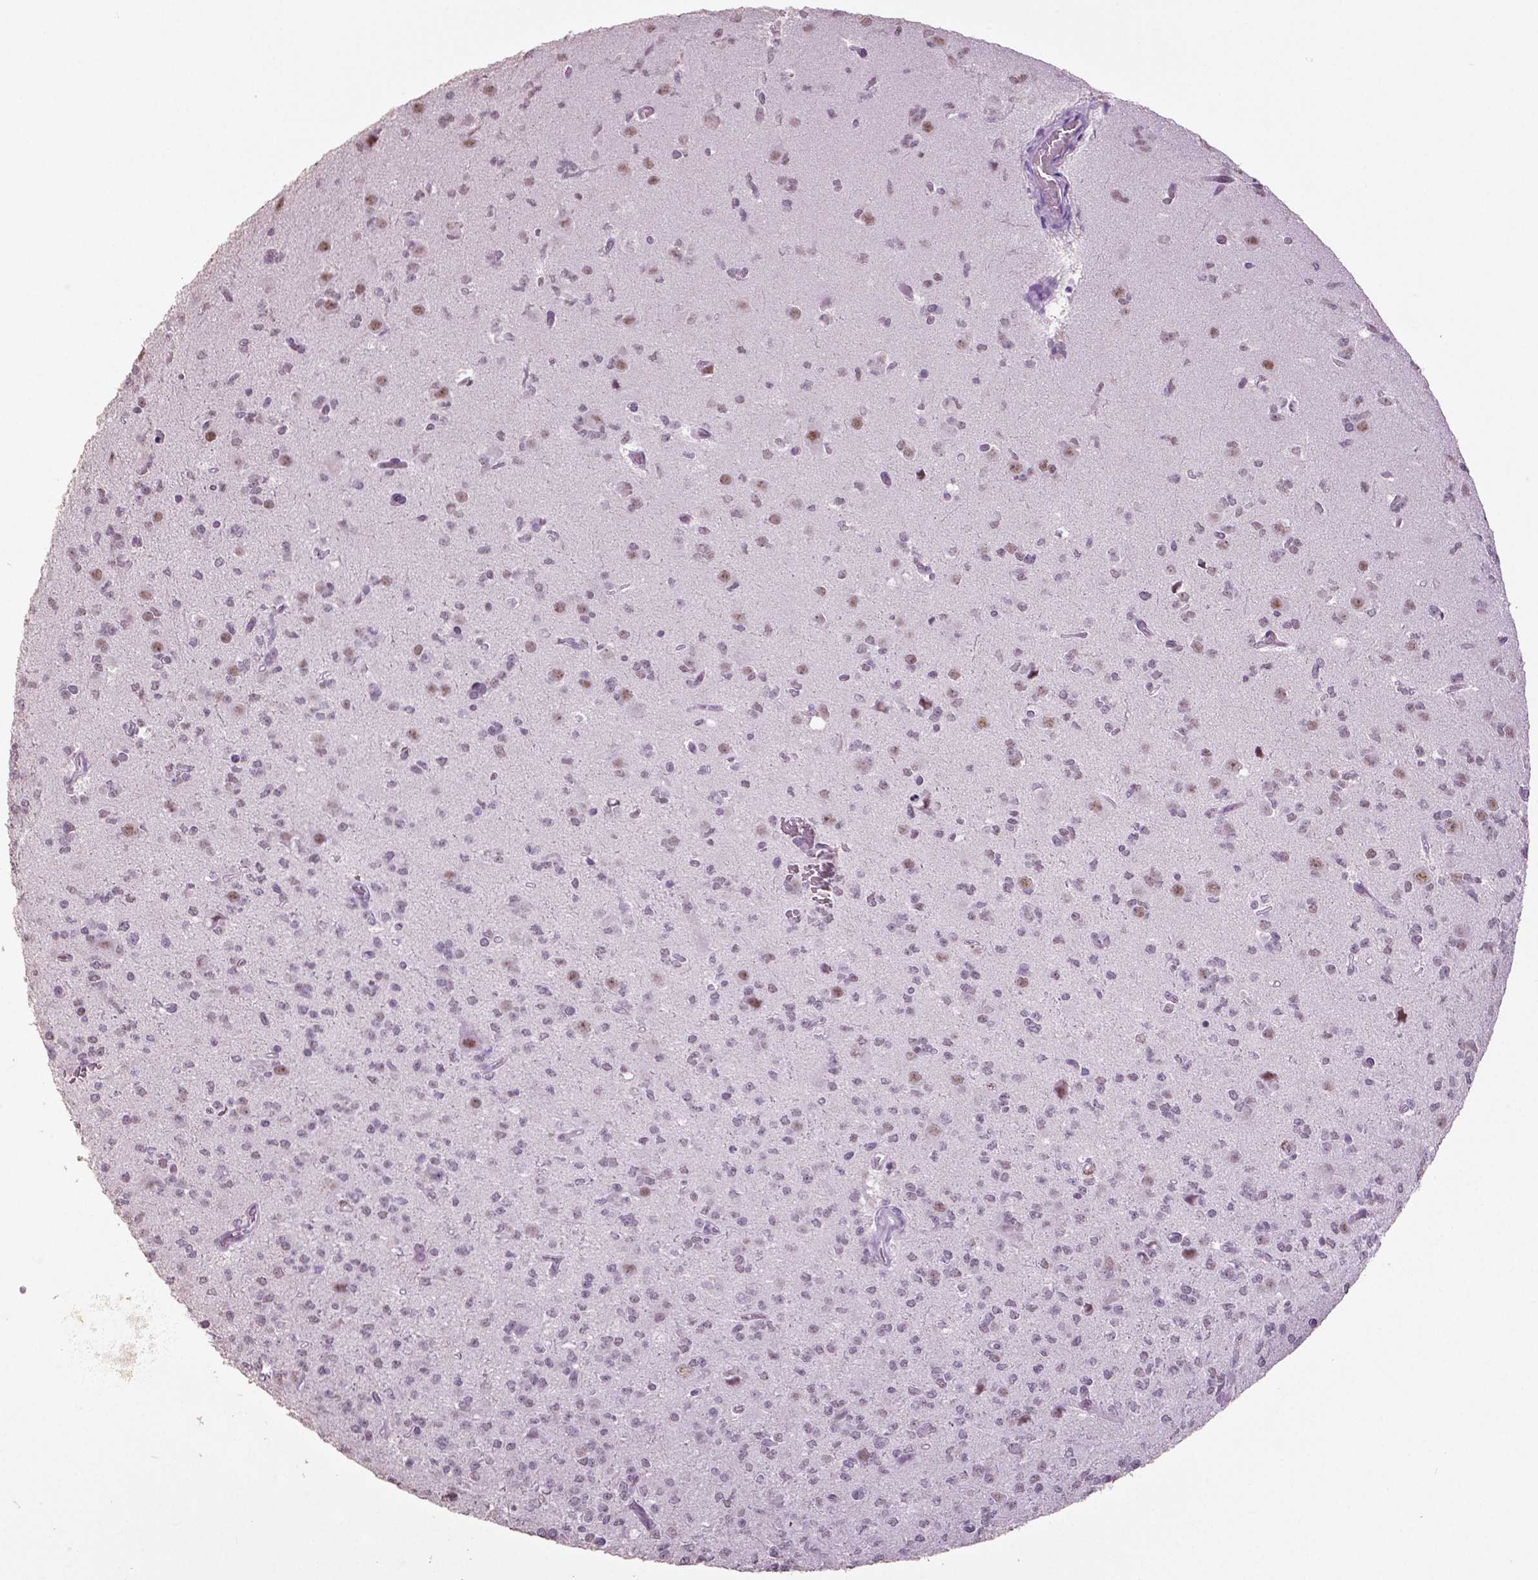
{"staining": {"intensity": "negative", "quantity": "none", "location": "none"}, "tissue": "glioma", "cell_type": "Tumor cells", "image_type": "cancer", "snomed": [{"axis": "morphology", "description": "Glioma, malignant, Low grade"}, {"axis": "topography", "description": "Brain"}], "caption": "Tumor cells are negative for brown protein staining in low-grade glioma (malignant). (DAB immunohistochemistry visualized using brightfield microscopy, high magnification).", "gene": "IGF2BP1", "patient": {"sex": "male", "age": 27}}